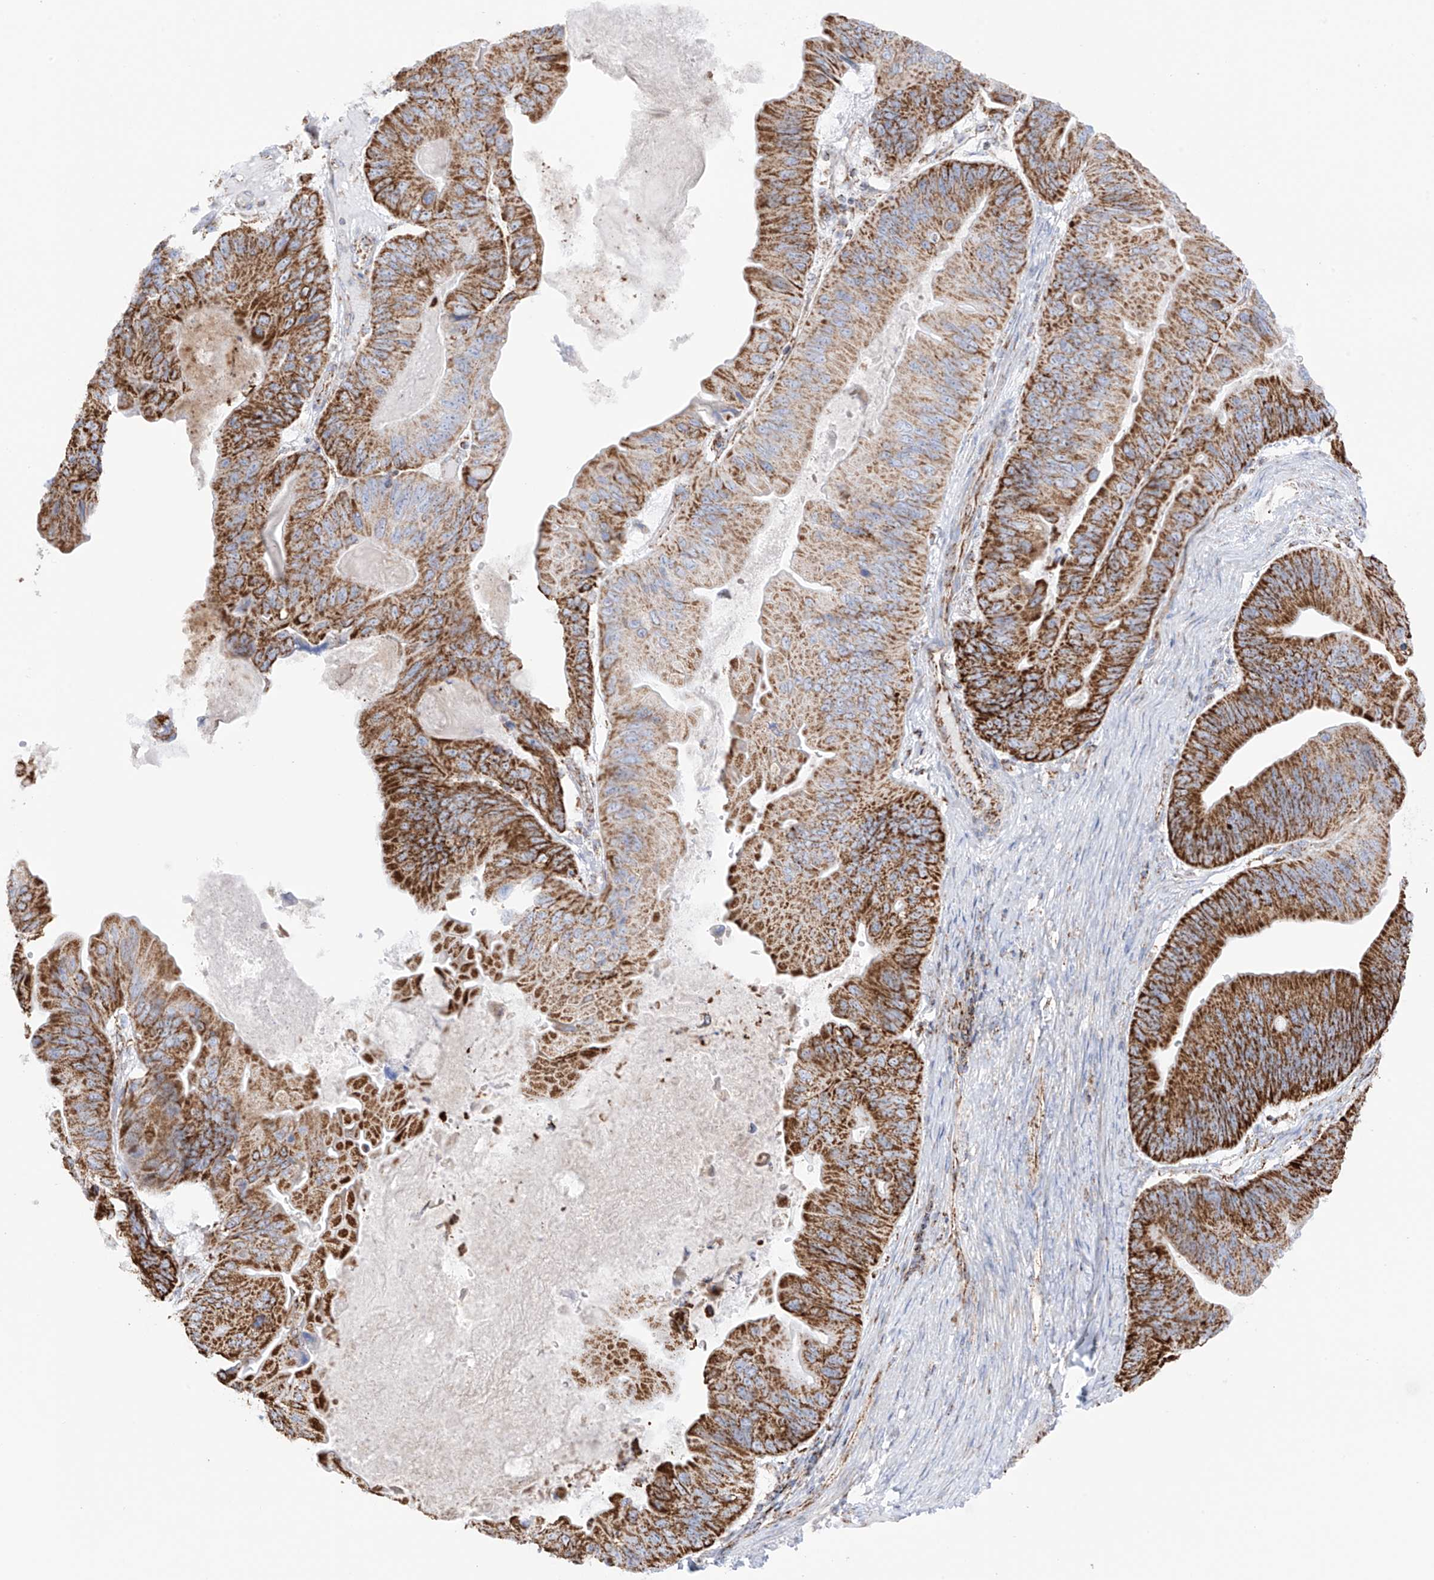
{"staining": {"intensity": "strong", "quantity": ">75%", "location": "cytoplasmic/membranous"}, "tissue": "ovarian cancer", "cell_type": "Tumor cells", "image_type": "cancer", "snomed": [{"axis": "morphology", "description": "Cystadenocarcinoma, mucinous, NOS"}, {"axis": "topography", "description": "Ovary"}], "caption": "Human ovarian cancer stained with a protein marker shows strong staining in tumor cells.", "gene": "XKR3", "patient": {"sex": "female", "age": 61}}